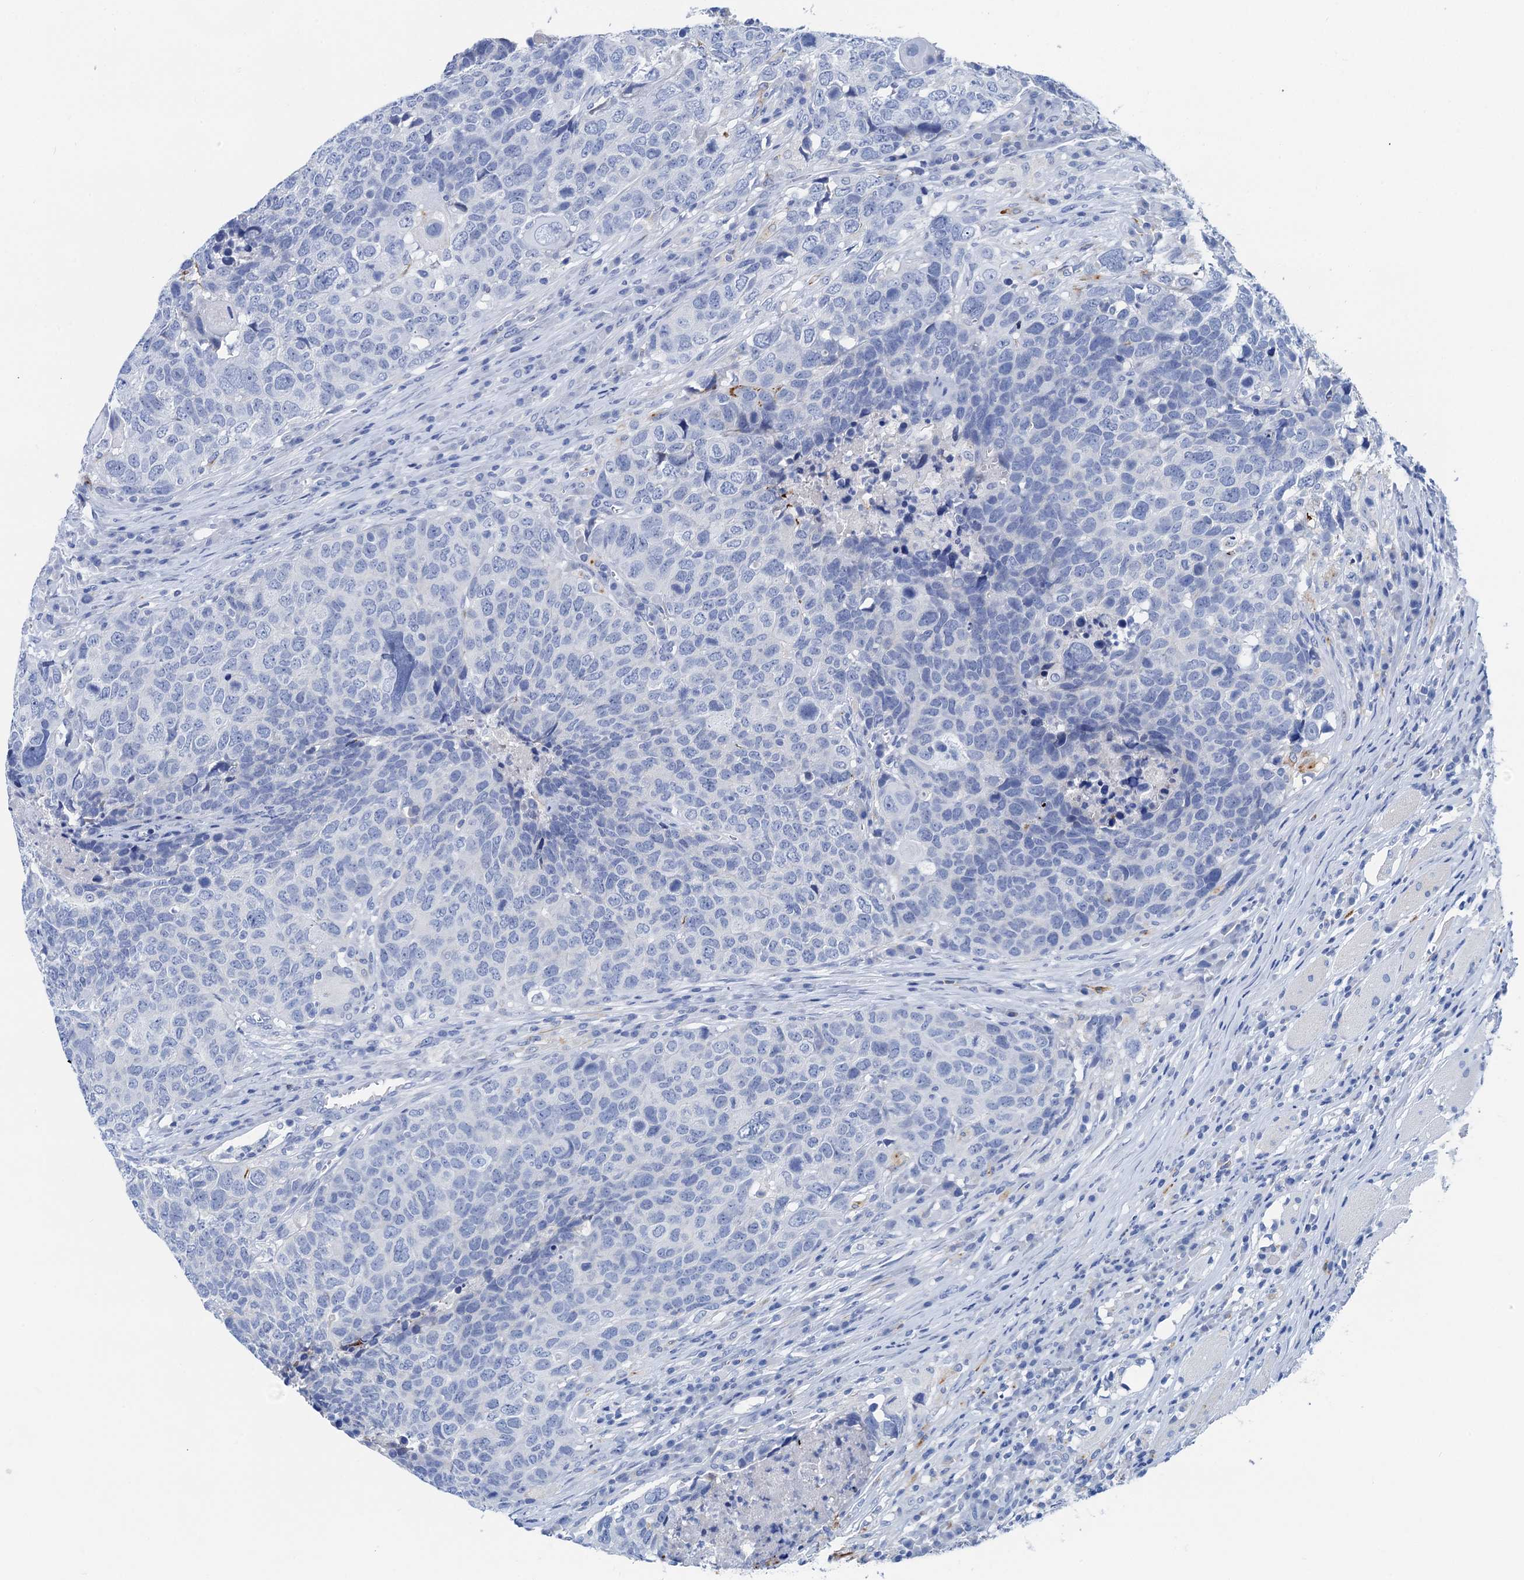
{"staining": {"intensity": "negative", "quantity": "none", "location": "none"}, "tissue": "head and neck cancer", "cell_type": "Tumor cells", "image_type": "cancer", "snomed": [{"axis": "morphology", "description": "Squamous cell carcinoma, NOS"}, {"axis": "topography", "description": "Head-Neck"}], "caption": "Head and neck cancer was stained to show a protein in brown. There is no significant expression in tumor cells.", "gene": "NLRP10", "patient": {"sex": "male", "age": 66}}